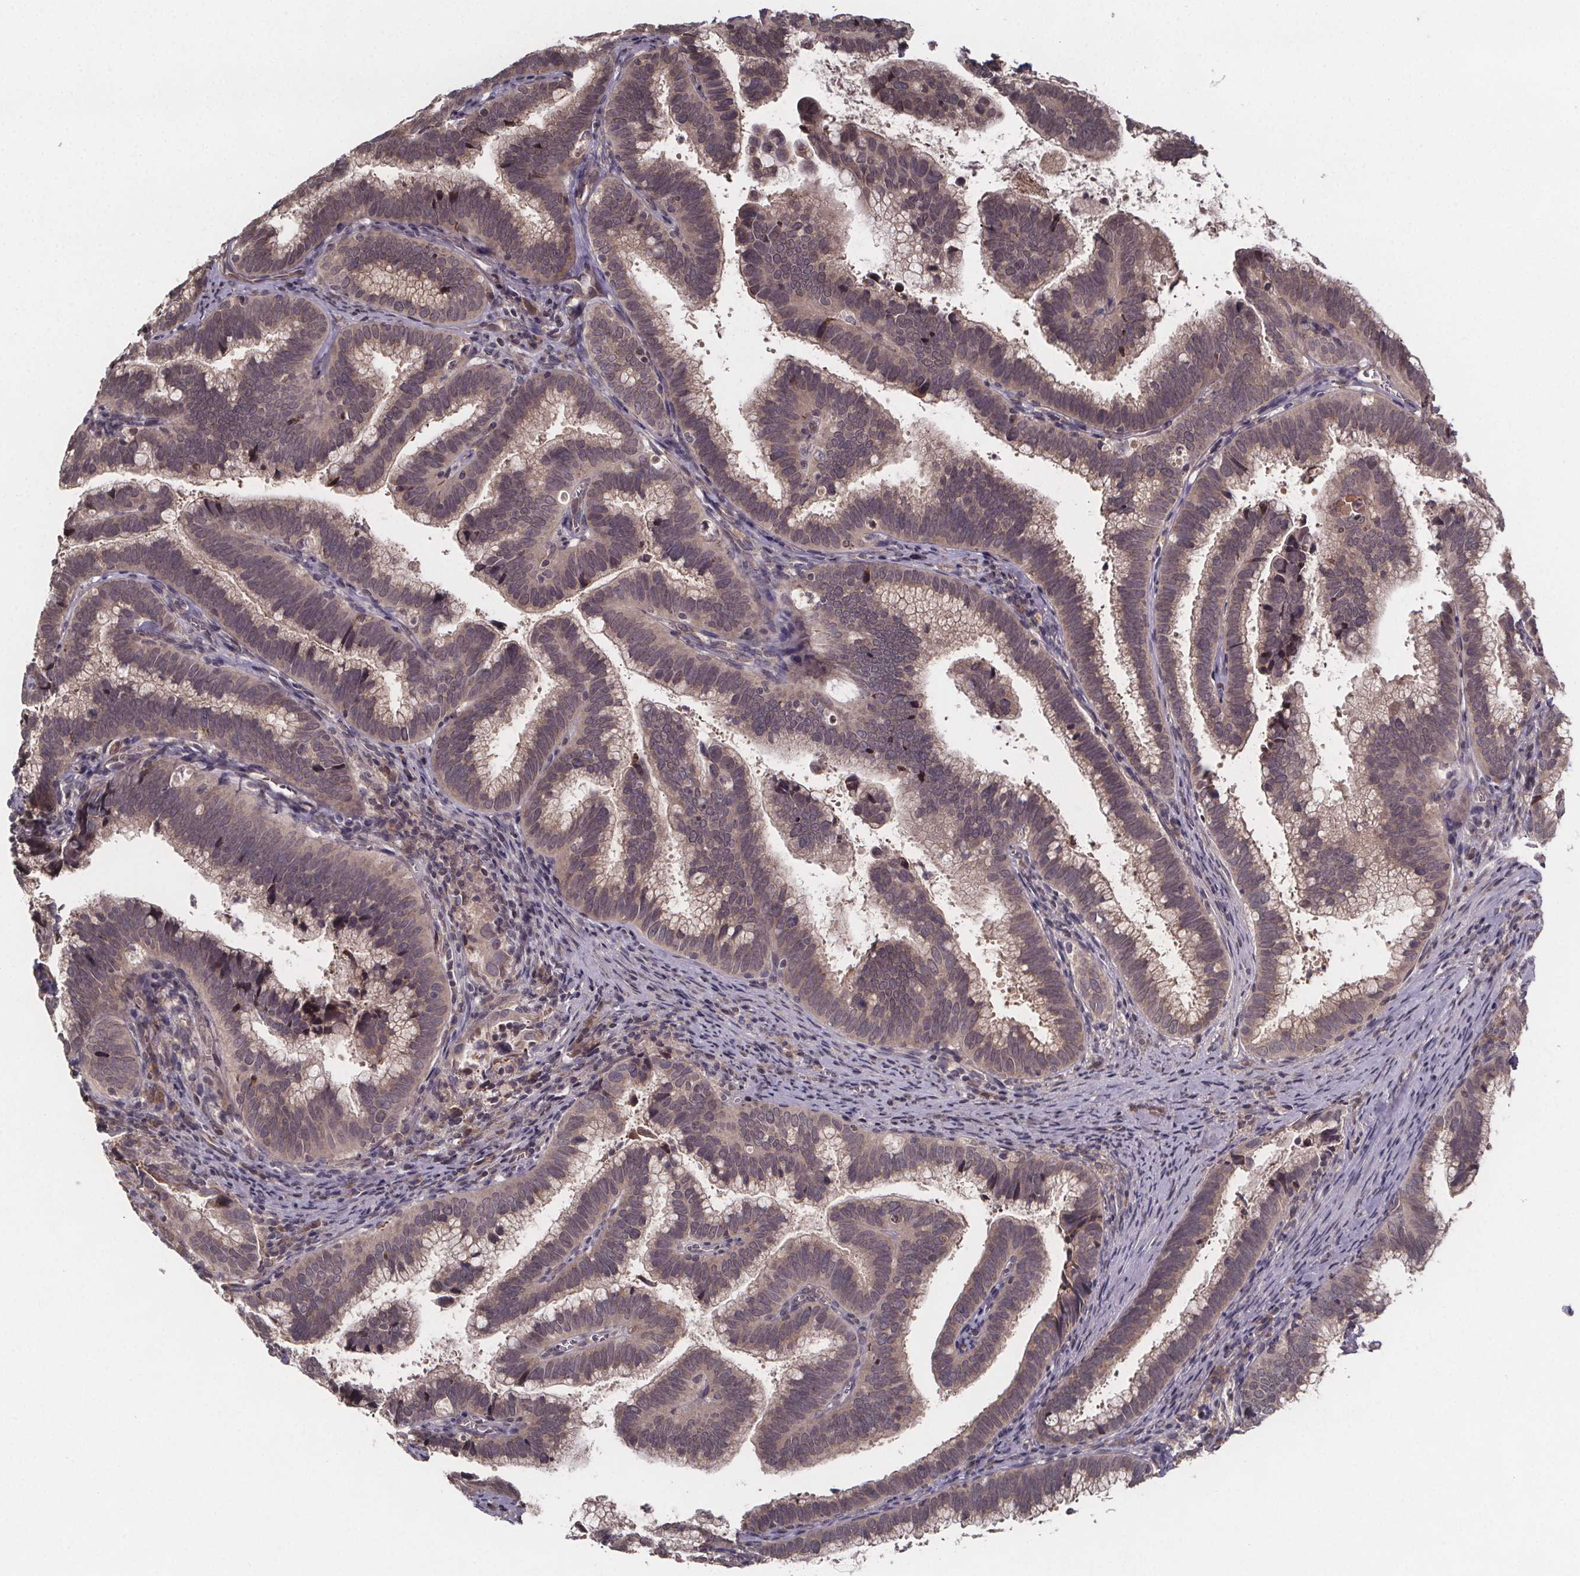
{"staining": {"intensity": "weak", "quantity": ">75%", "location": "cytoplasmic/membranous"}, "tissue": "cervical cancer", "cell_type": "Tumor cells", "image_type": "cancer", "snomed": [{"axis": "morphology", "description": "Adenocarcinoma, NOS"}, {"axis": "topography", "description": "Cervix"}], "caption": "Cervical adenocarcinoma stained with a protein marker reveals weak staining in tumor cells.", "gene": "SAT1", "patient": {"sex": "female", "age": 61}}